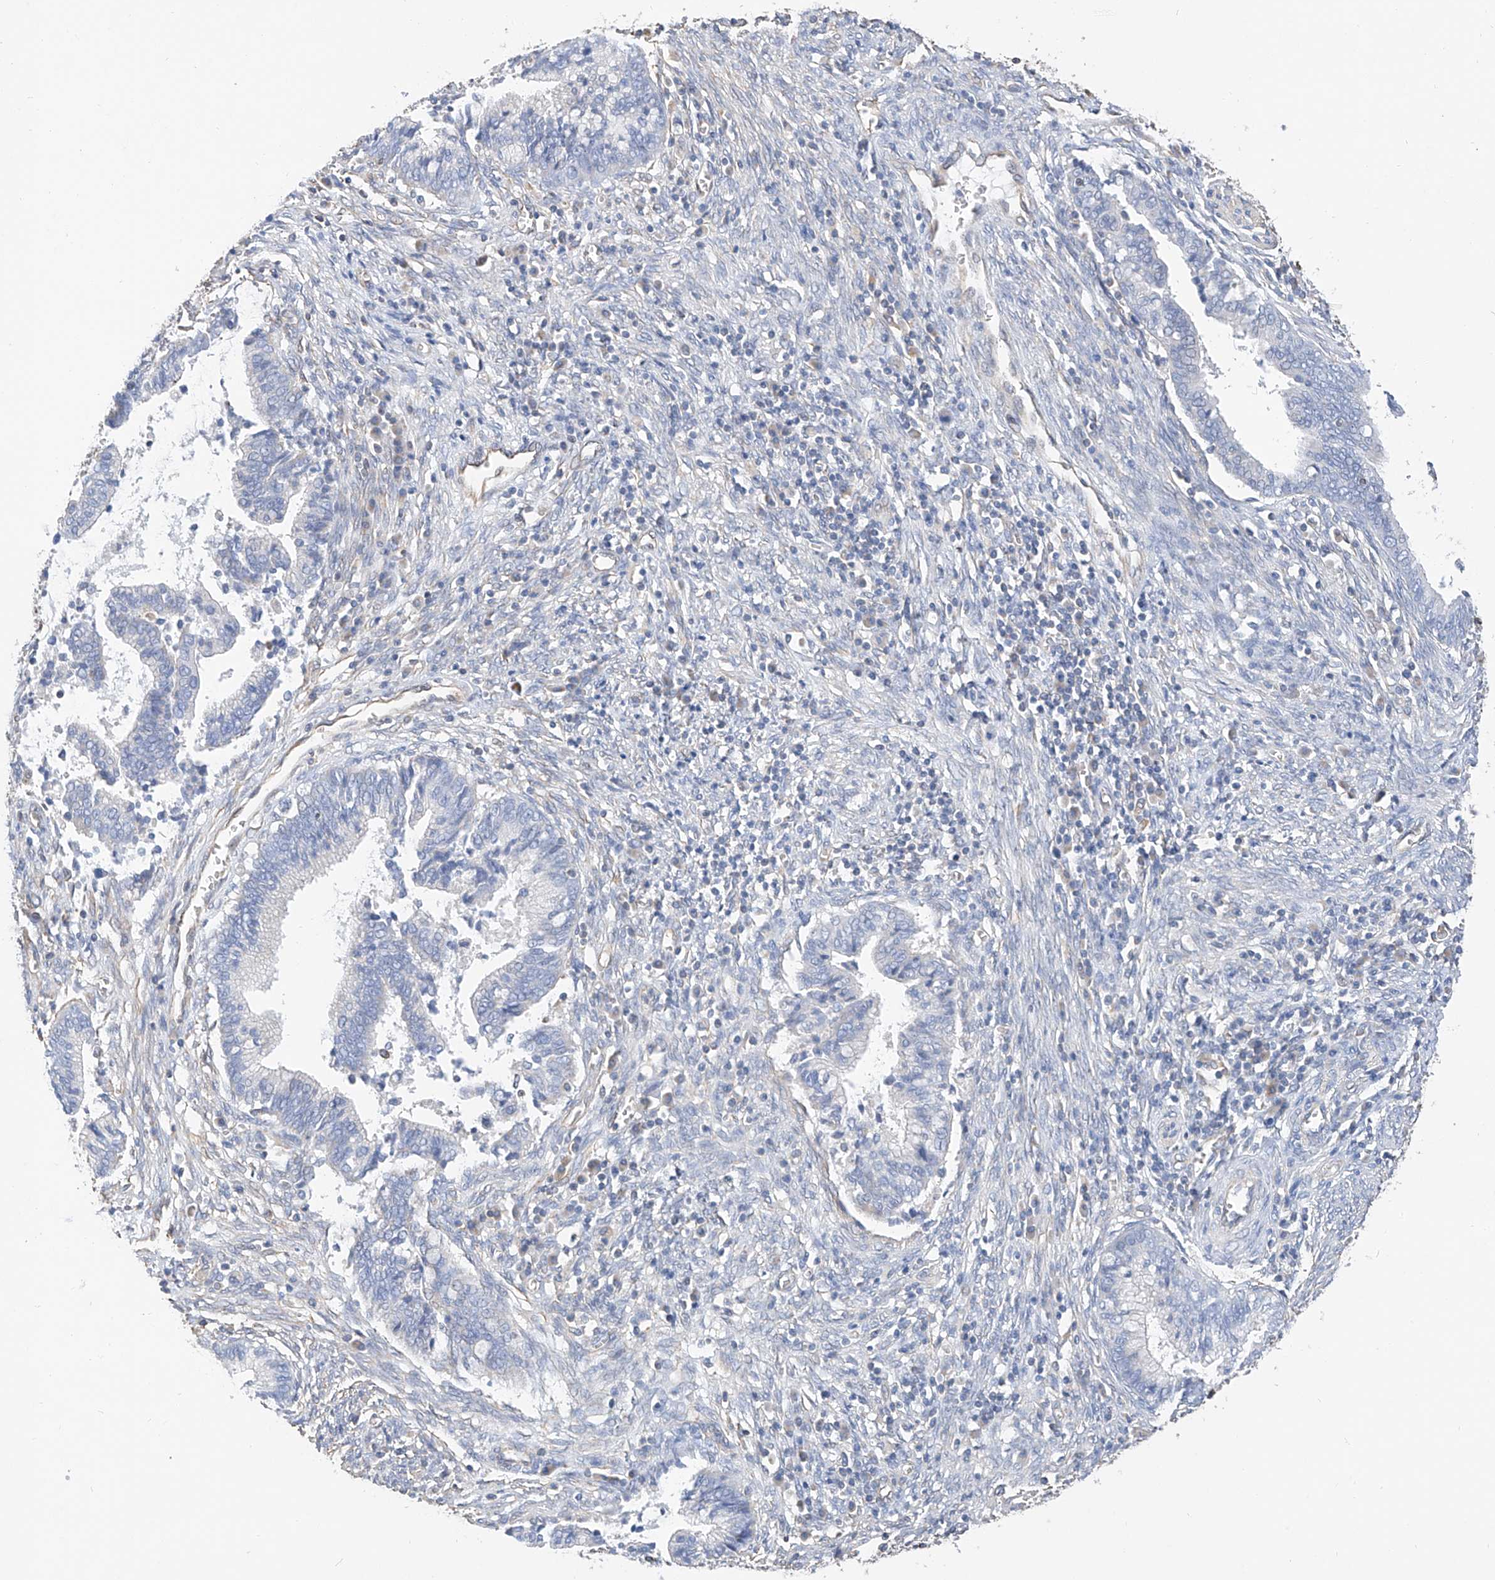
{"staining": {"intensity": "negative", "quantity": "none", "location": "none"}, "tissue": "cervical cancer", "cell_type": "Tumor cells", "image_type": "cancer", "snomed": [{"axis": "morphology", "description": "Adenocarcinoma, NOS"}, {"axis": "topography", "description": "Cervix"}], "caption": "Micrograph shows no significant protein expression in tumor cells of cervical cancer (adenocarcinoma).", "gene": "NDUFV3", "patient": {"sex": "female", "age": 44}}